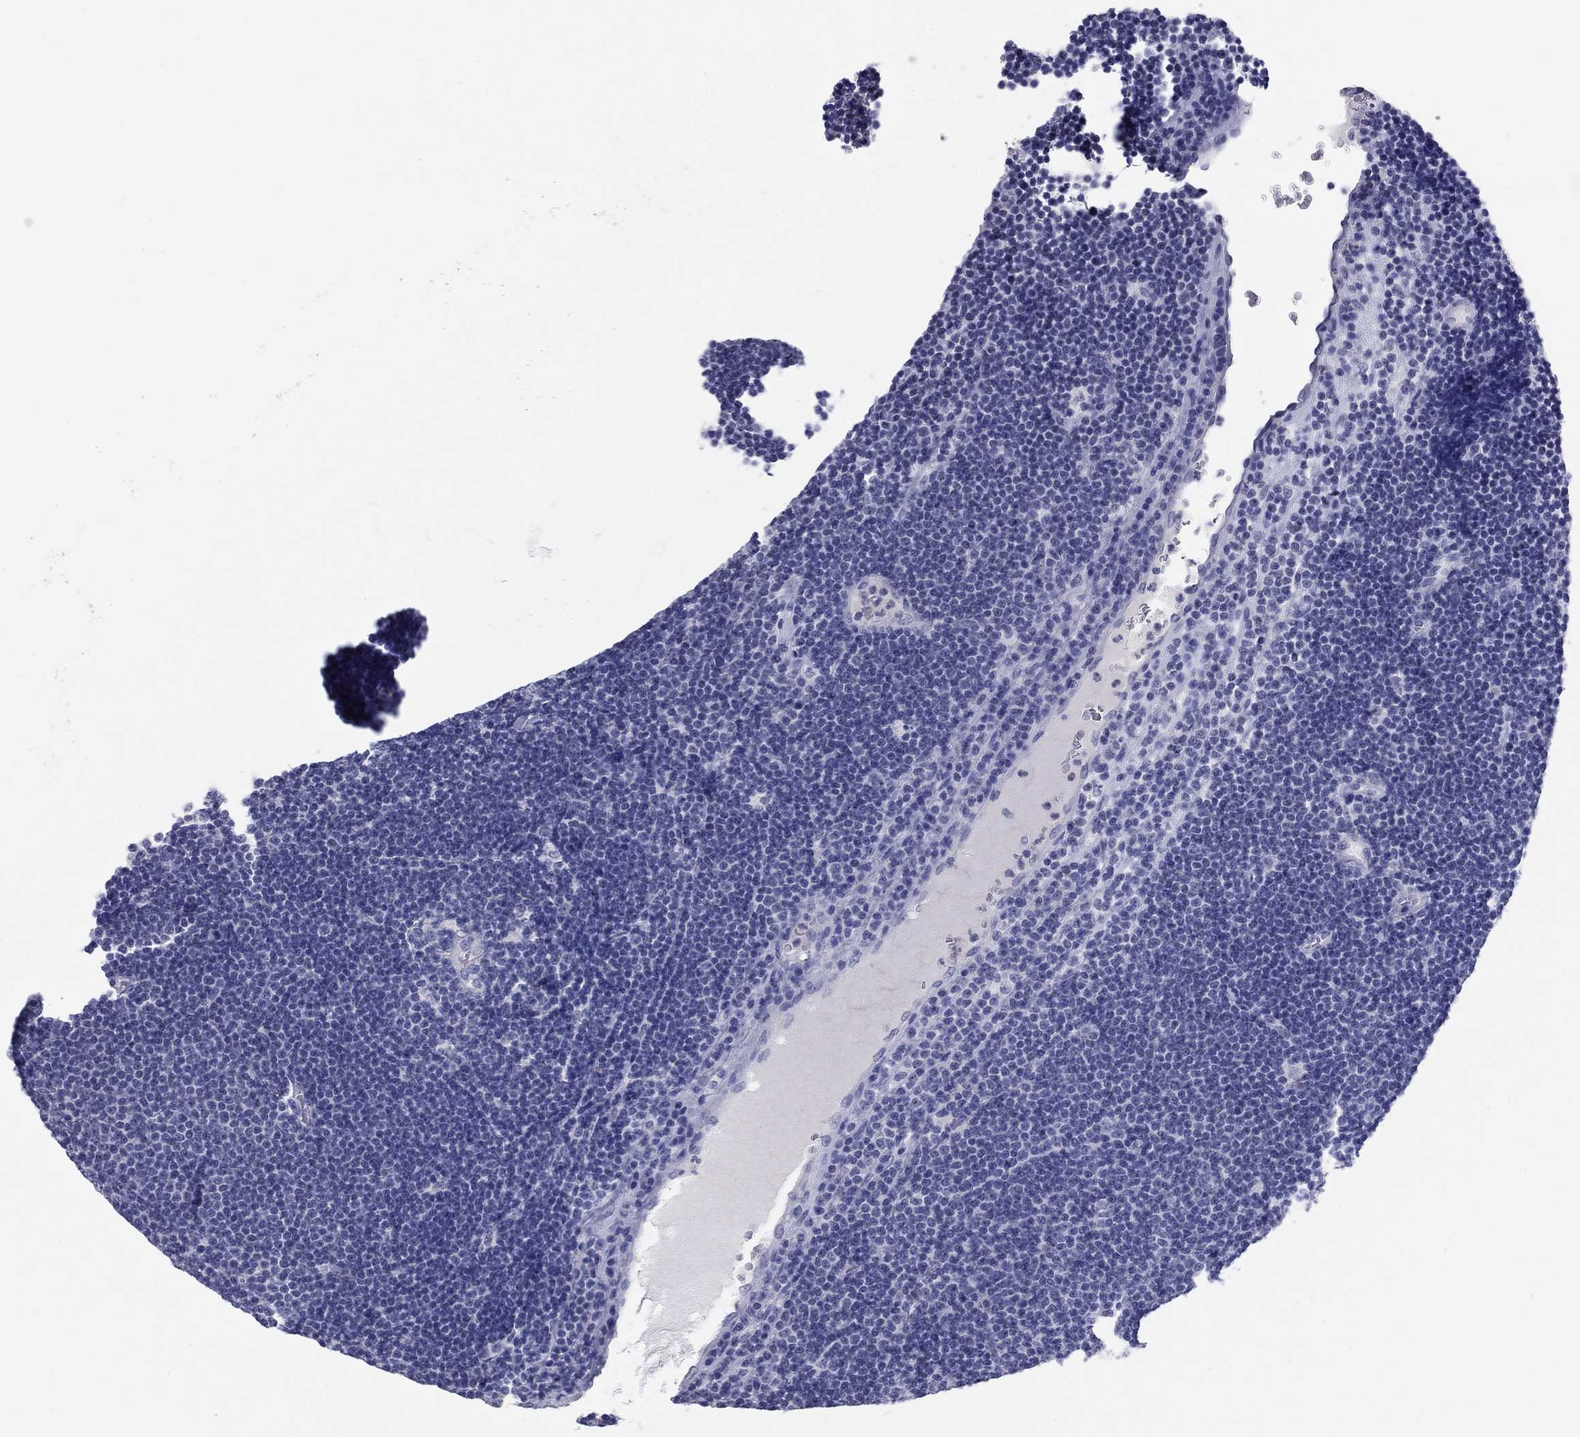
{"staining": {"intensity": "negative", "quantity": "none", "location": "none"}, "tissue": "lymphoma", "cell_type": "Tumor cells", "image_type": "cancer", "snomed": [{"axis": "morphology", "description": "Malignant lymphoma, non-Hodgkin's type, Low grade"}, {"axis": "topography", "description": "Brain"}], "caption": "The image displays no significant expression in tumor cells of lymphoma.", "gene": "KRT75", "patient": {"sex": "female", "age": 66}}